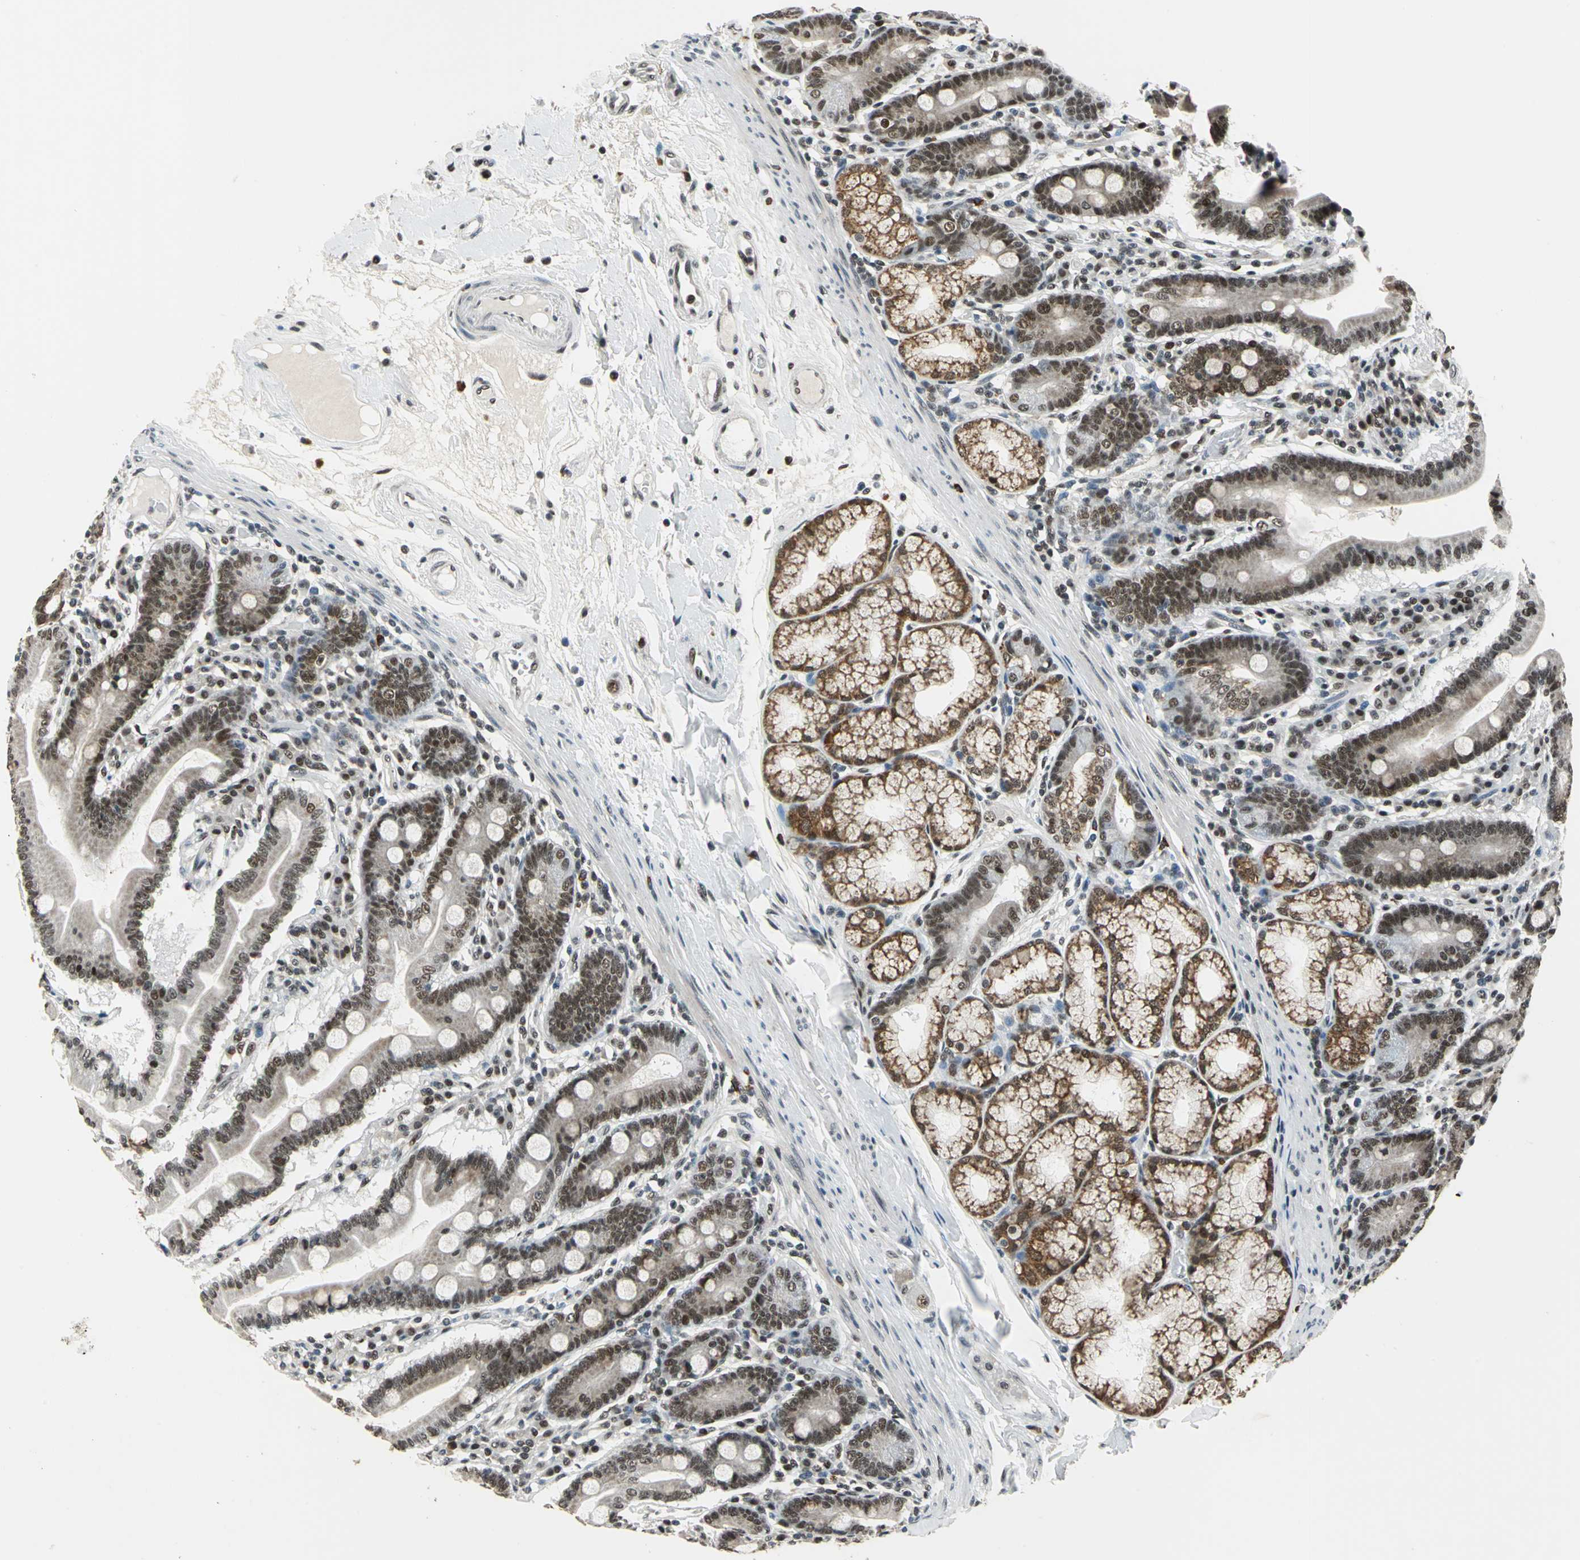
{"staining": {"intensity": "strong", "quantity": ">75%", "location": "nuclear"}, "tissue": "duodenum", "cell_type": "Glandular cells", "image_type": "normal", "snomed": [{"axis": "morphology", "description": "Normal tissue, NOS"}, {"axis": "topography", "description": "Duodenum"}], "caption": "IHC of unremarkable human duodenum demonstrates high levels of strong nuclear expression in approximately >75% of glandular cells. IHC stains the protein in brown and the nuclei are stained blue.", "gene": "BCLAF1", "patient": {"sex": "female", "age": 64}}